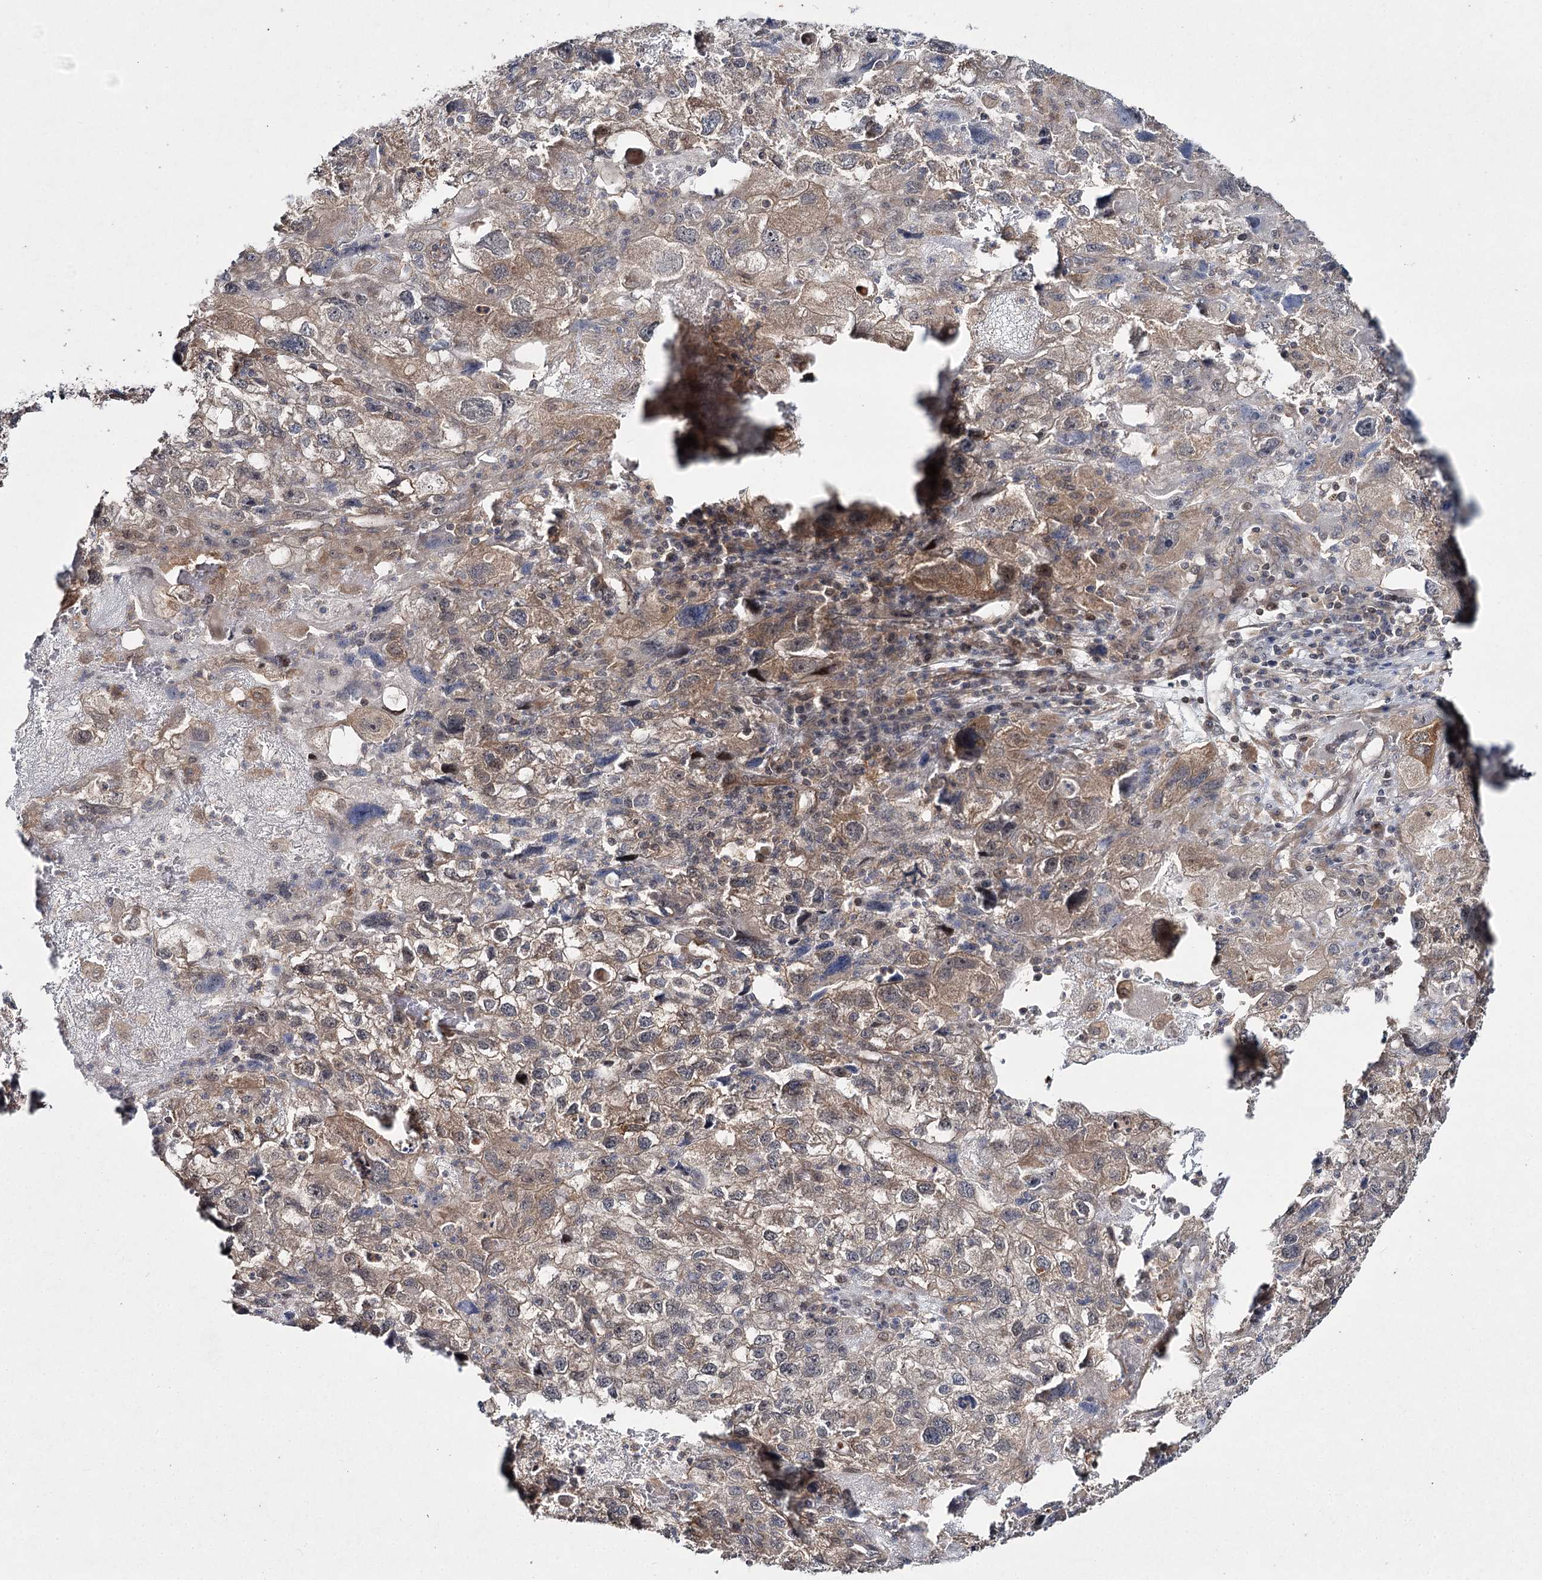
{"staining": {"intensity": "weak", "quantity": "25%-75%", "location": "cytoplasmic/membranous"}, "tissue": "endometrial cancer", "cell_type": "Tumor cells", "image_type": "cancer", "snomed": [{"axis": "morphology", "description": "Adenocarcinoma, NOS"}, {"axis": "topography", "description": "Endometrium"}], "caption": "Endometrial cancer (adenocarcinoma) stained with immunohistochemistry (IHC) exhibits weak cytoplasmic/membranous expression in about 25%-75% of tumor cells.", "gene": "WDR44", "patient": {"sex": "female", "age": 49}}